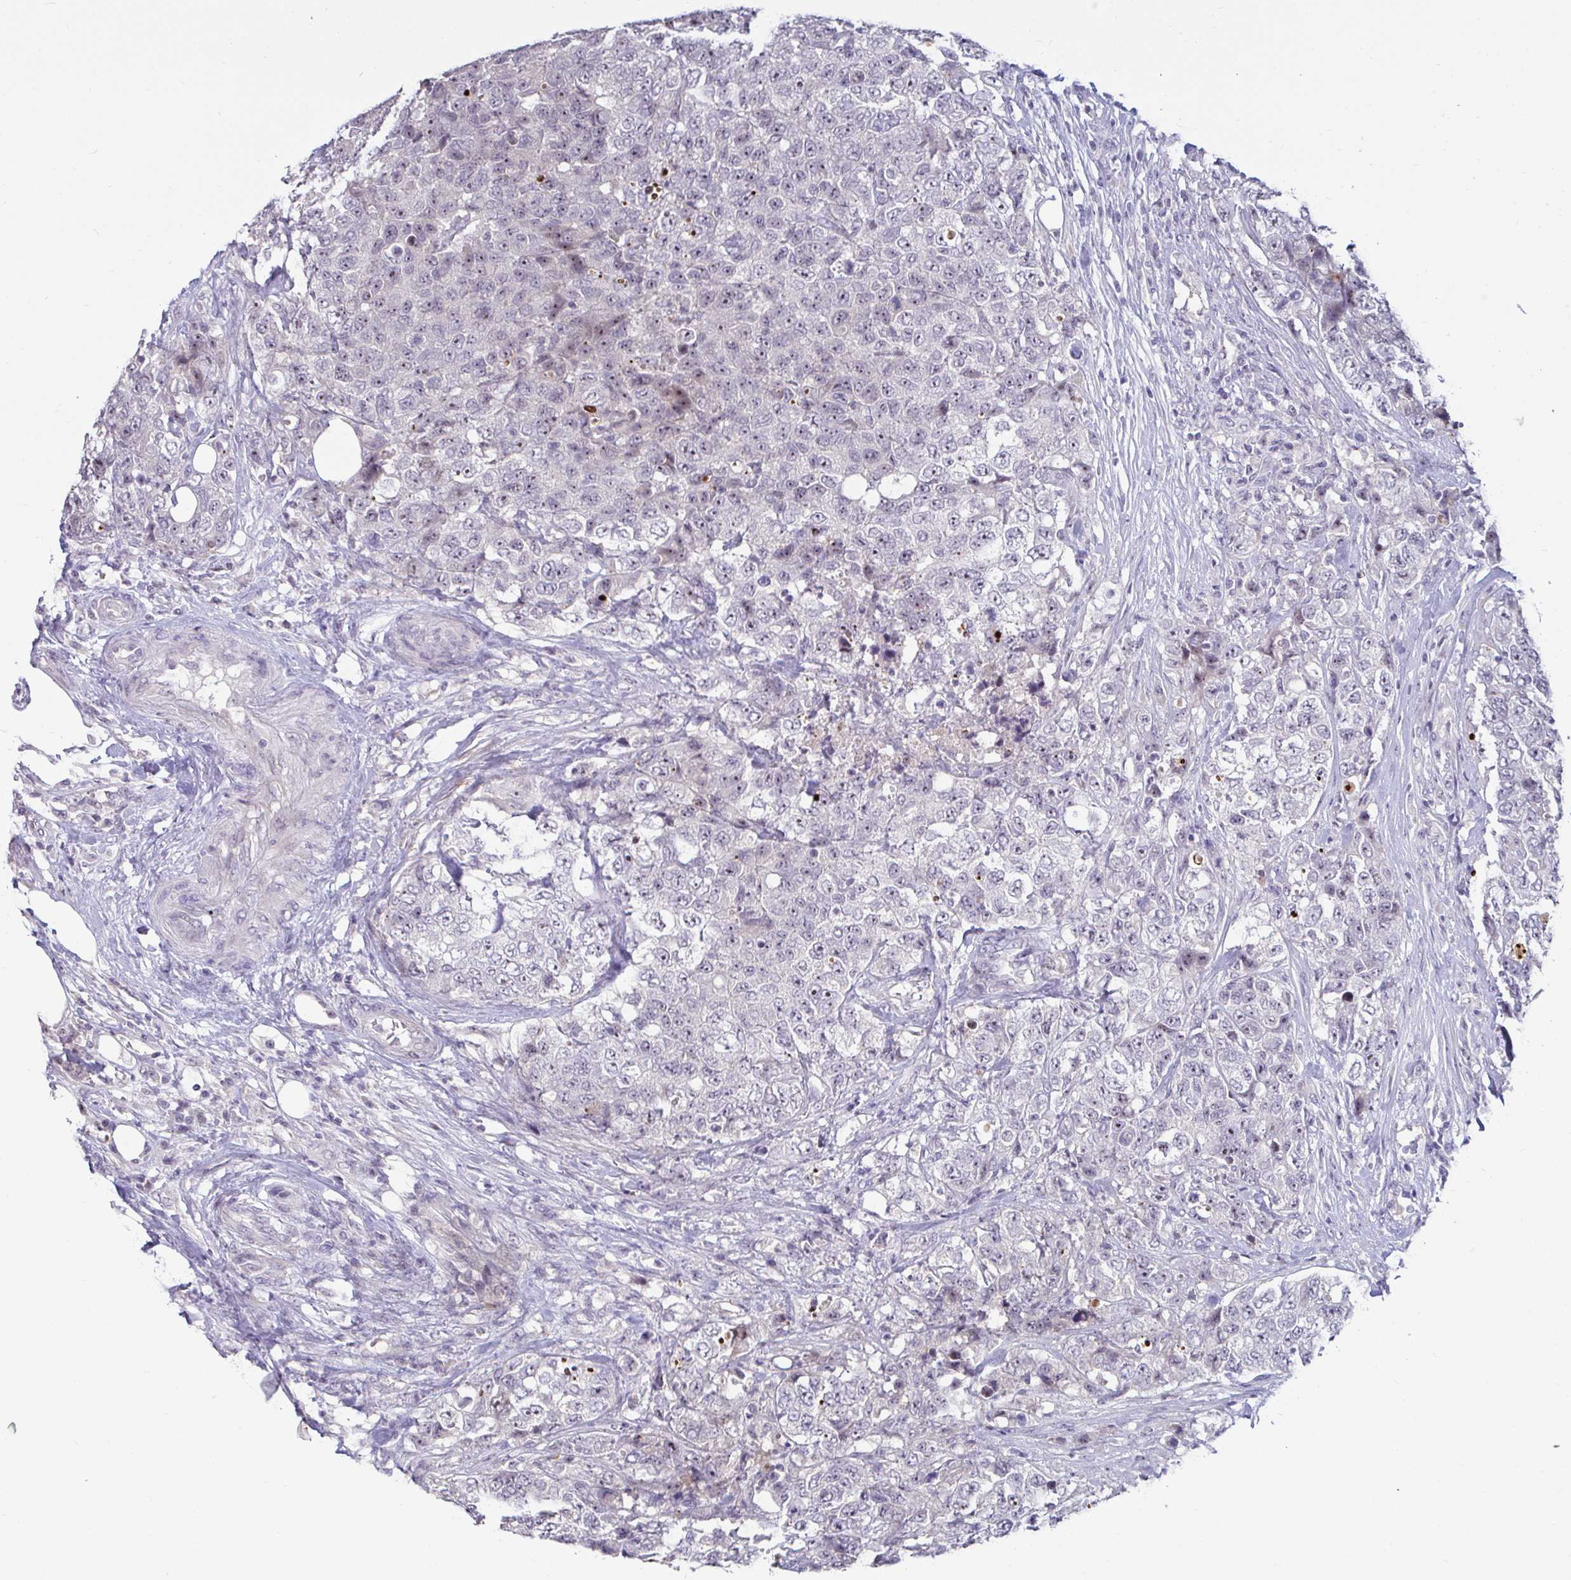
{"staining": {"intensity": "negative", "quantity": "none", "location": "none"}, "tissue": "urothelial cancer", "cell_type": "Tumor cells", "image_type": "cancer", "snomed": [{"axis": "morphology", "description": "Urothelial carcinoma, High grade"}, {"axis": "topography", "description": "Urinary bladder"}], "caption": "Immunohistochemistry of human urothelial carcinoma (high-grade) shows no positivity in tumor cells.", "gene": "GSTM1", "patient": {"sex": "female", "age": 78}}